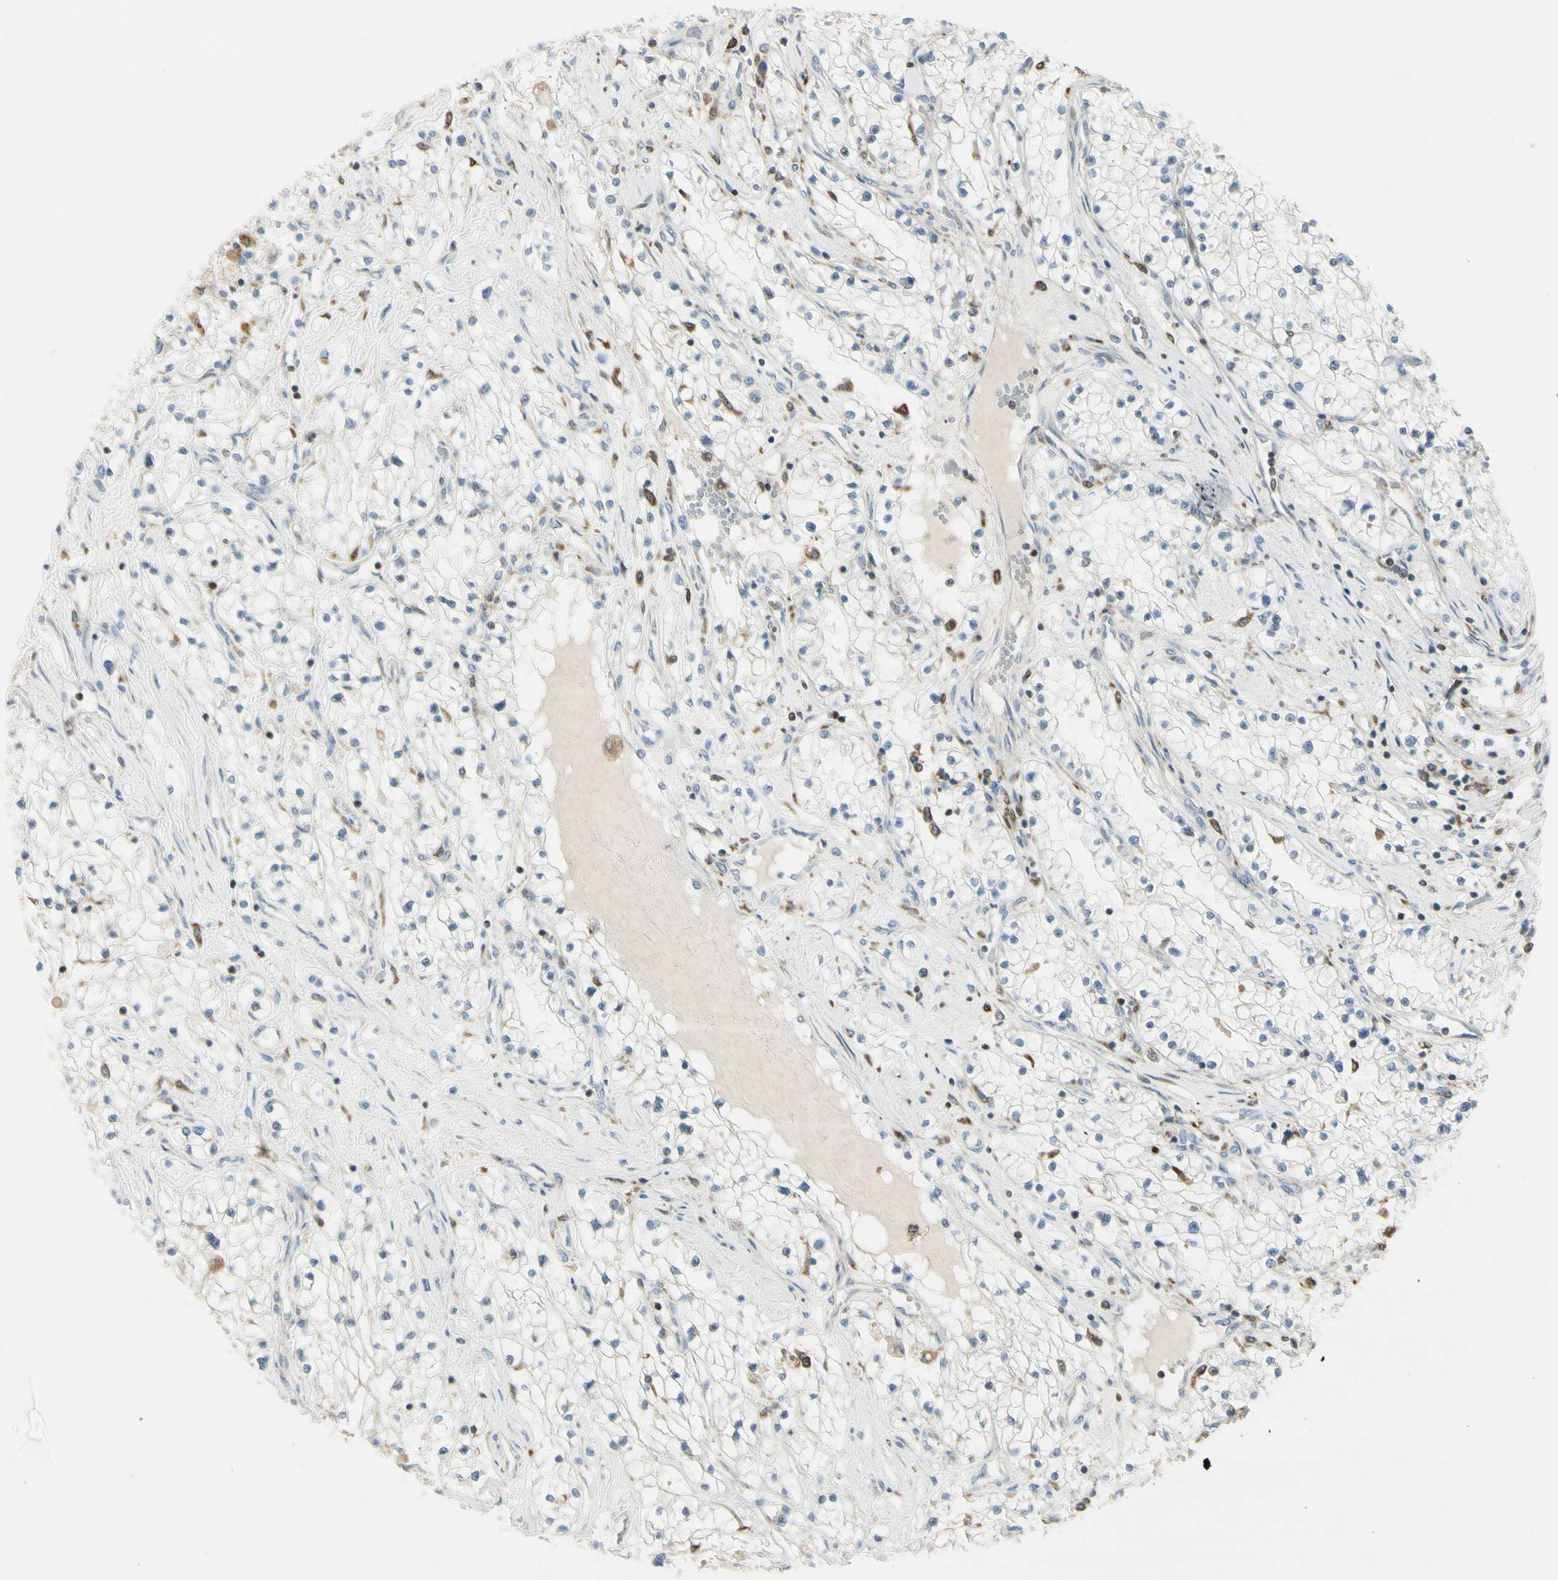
{"staining": {"intensity": "negative", "quantity": "none", "location": "none"}, "tissue": "renal cancer", "cell_type": "Tumor cells", "image_type": "cancer", "snomed": [{"axis": "morphology", "description": "Adenocarcinoma, NOS"}, {"axis": "topography", "description": "Kidney"}], "caption": "Human renal cancer (adenocarcinoma) stained for a protein using immunohistochemistry shows no staining in tumor cells.", "gene": "CYRIB", "patient": {"sex": "male", "age": 68}}